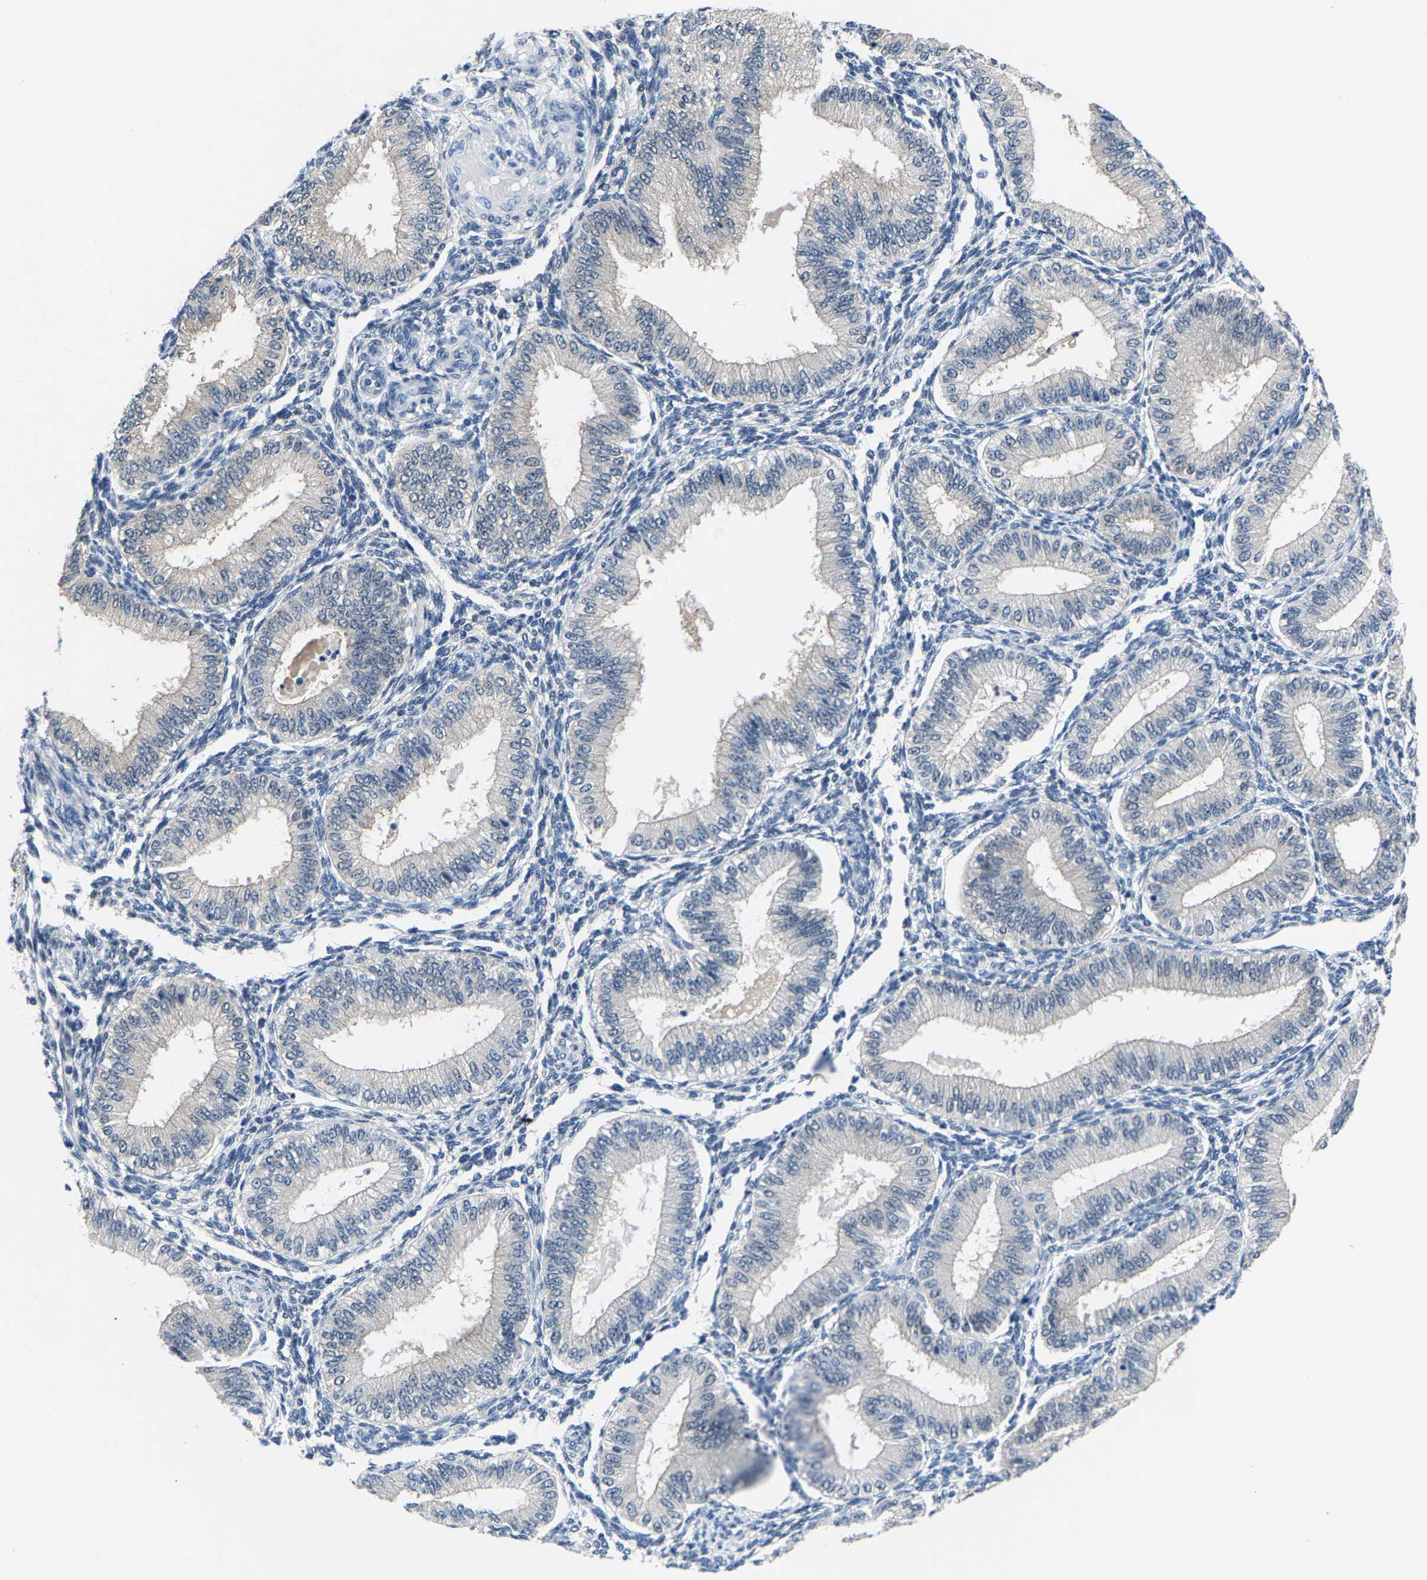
{"staining": {"intensity": "negative", "quantity": "none", "location": "none"}, "tissue": "endometrium", "cell_type": "Cells in endometrial stroma", "image_type": "normal", "snomed": [{"axis": "morphology", "description": "Normal tissue, NOS"}, {"axis": "topography", "description": "Endometrium"}], "caption": "Histopathology image shows no protein positivity in cells in endometrial stroma of normal endometrium. (DAB (3,3'-diaminobenzidine) immunohistochemistry (IHC) visualized using brightfield microscopy, high magnification).", "gene": "SSH3", "patient": {"sex": "female", "age": 39}}